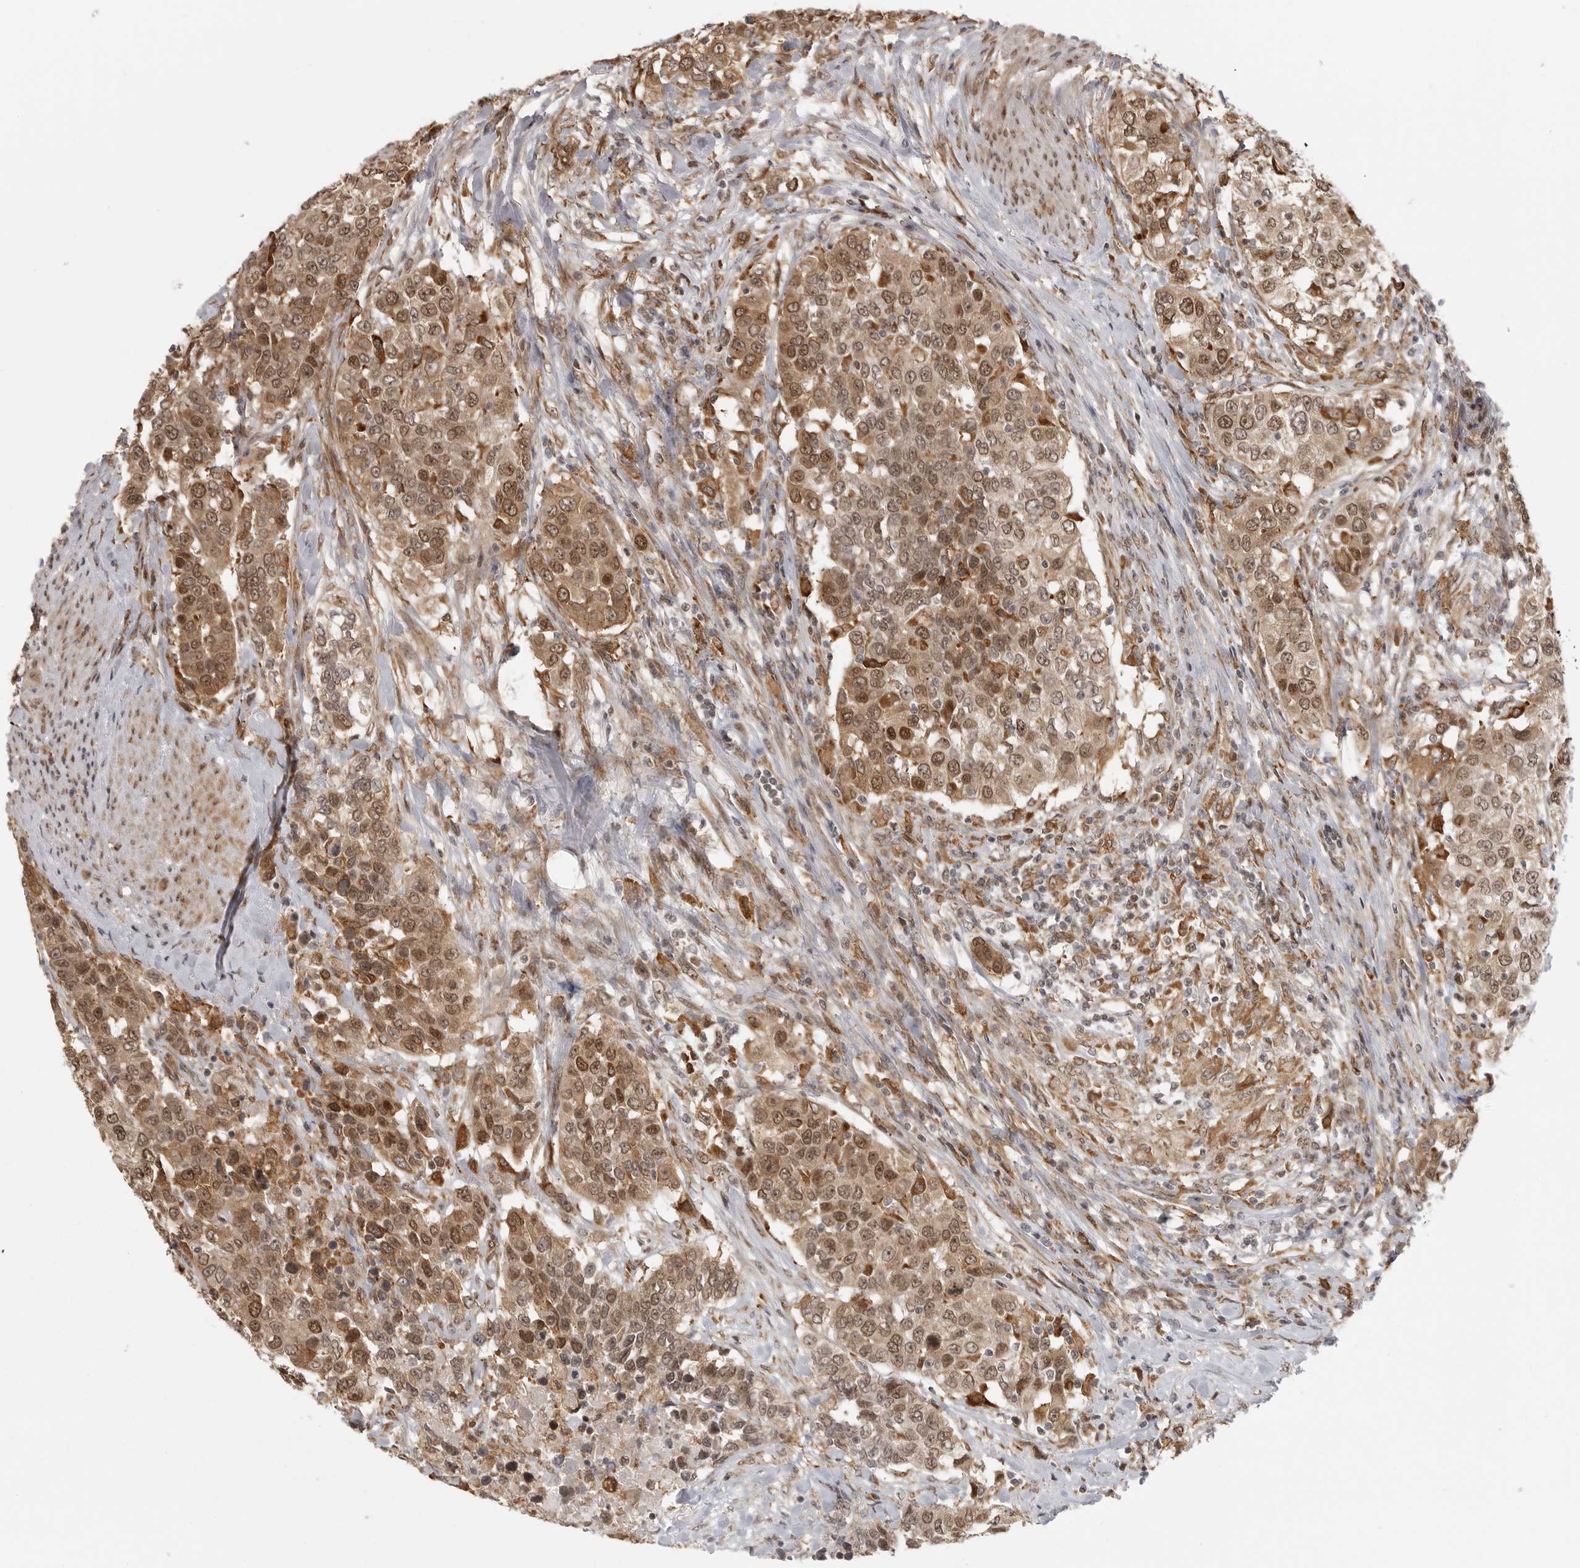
{"staining": {"intensity": "moderate", "quantity": ">75%", "location": "cytoplasmic/membranous,nuclear"}, "tissue": "urothelial cancer", "cell_type": "Tumor cells", "image_type": "cancer", "snomed": [{"axis": "morphology", "description": "Urothelial carcinoma, High grade"}, {"axis": "topography", "description": "Urinary bladder"}], "caption": "This photomicrograph displays immunohistochemistry (IHC) staining of urothelial carcinoma (high-grade), with medium moderate cytoplasmic/membranous and nuclear expression in approximately >75% of tumor cells.", "gene": "ISG20L2", "patient": {"sex": "female", "age": 80}}